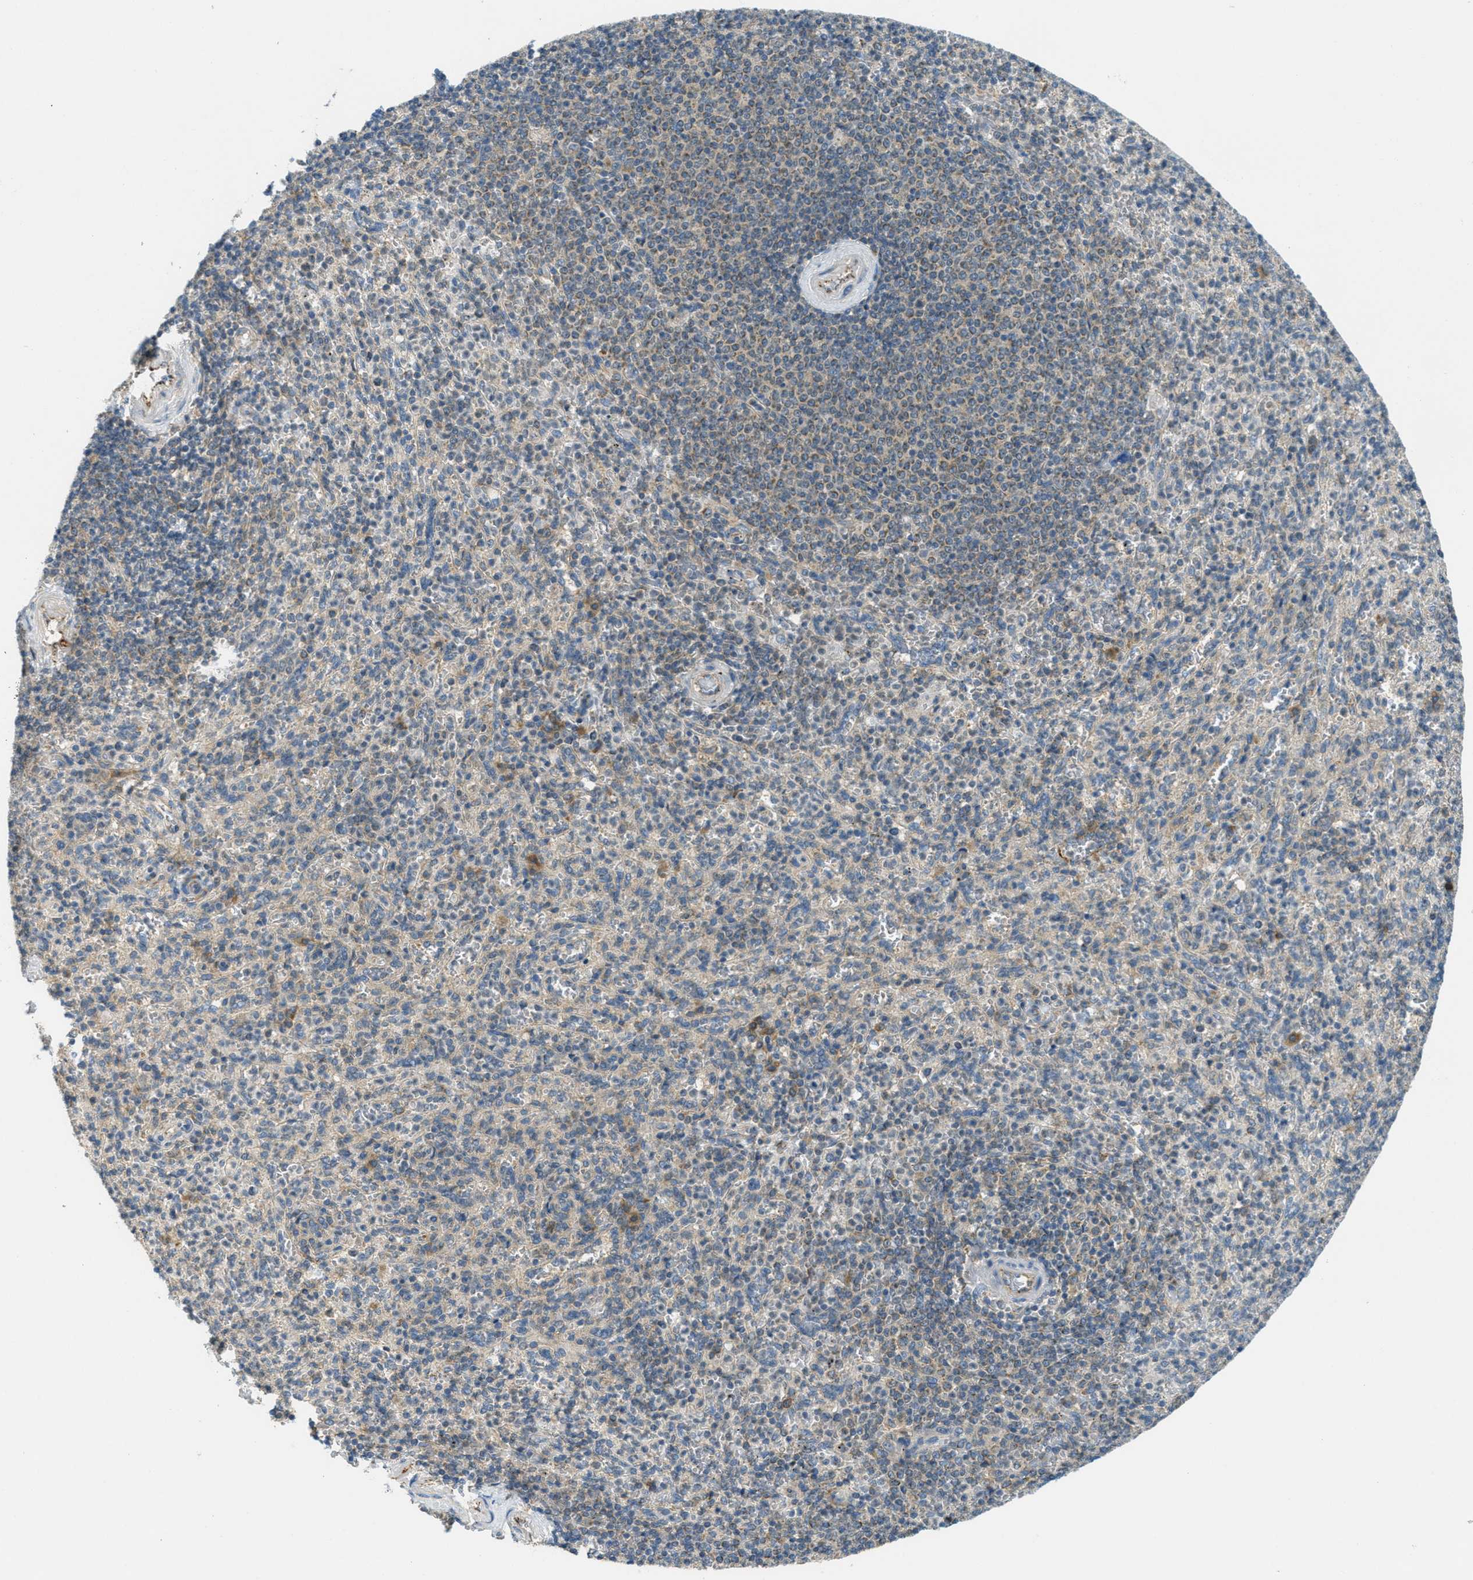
{"staining": {"intensity": "weak", "quantity": "<25%", "location": "cytoplasmic/membranous"}, "tissue": "spleen", "cell_type": "Cells in red pulp", "image_type": "normal", "snomed": [{"axis": "morphology", "description": "Normal tissue, NOS"}, {"axis": "topography", "description": "Spleen"}], "caption": "DAB (3,3'-diaminobenzidine) immunohistochemical staining of benign human spleen shows no significant expression in cells in red pulp. Nuclei are stained in blue.", "gene": "JCAD", "patient": {"sex": "male", "age": 36}}